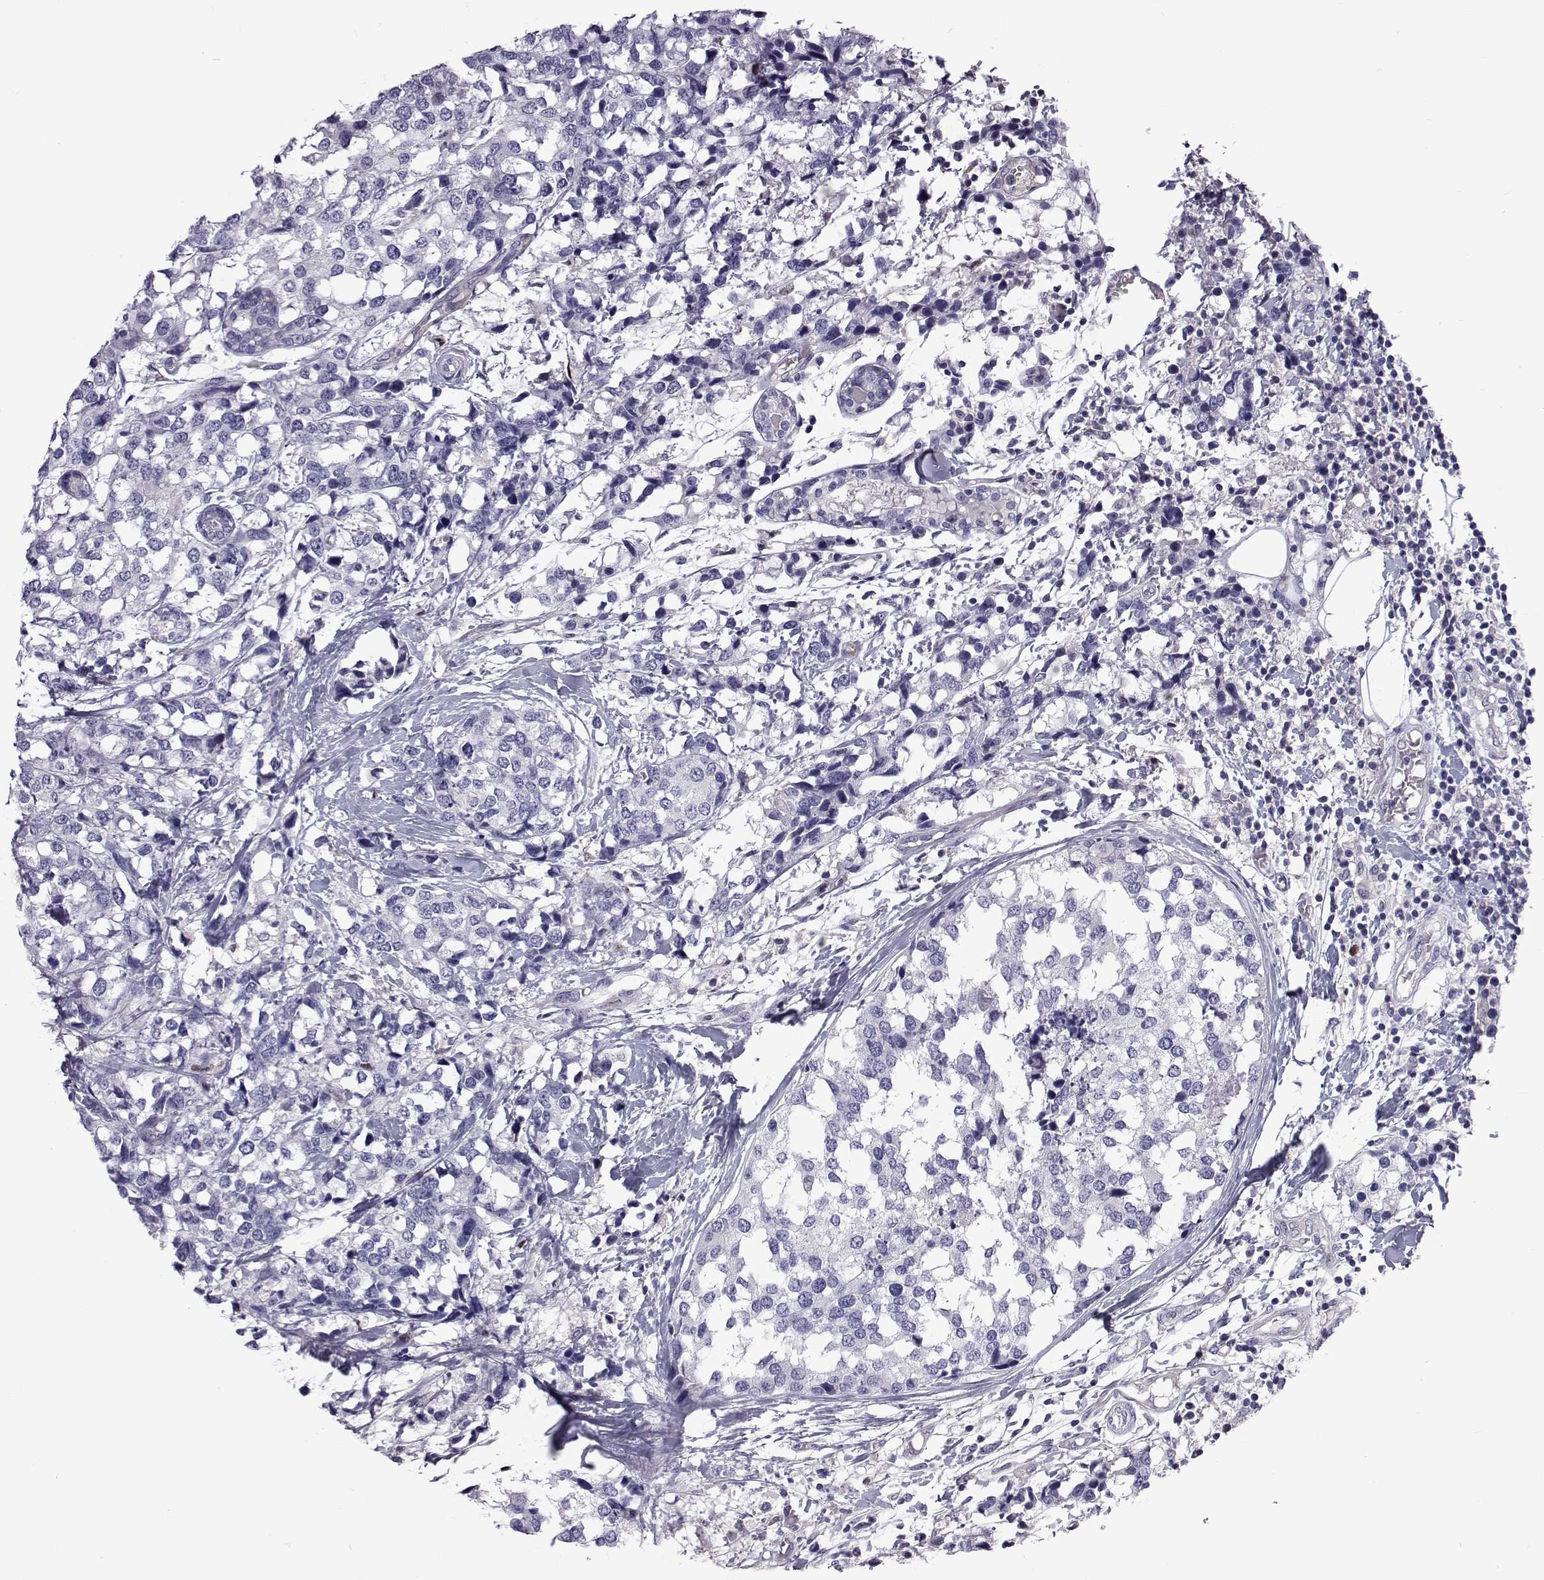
{"staining": {"intensity": "negative", "quantity": "none", "location": "none"}, "tissue": "breast cancer", "cell_type": "Tumor cells", "image_type": "cancer", "snomed": [{"axis": "morphology", "description": "Lobular carcinoma"}, {"axis": "topography", "description": "Breast"}], "caption": "Immunohistochemical staining of breast cancer (lobular carcinoma) demonstrates no significant expression in tumor cells.", "gene": "TCF15", "patient": {"sex": "female", "age": 59}}